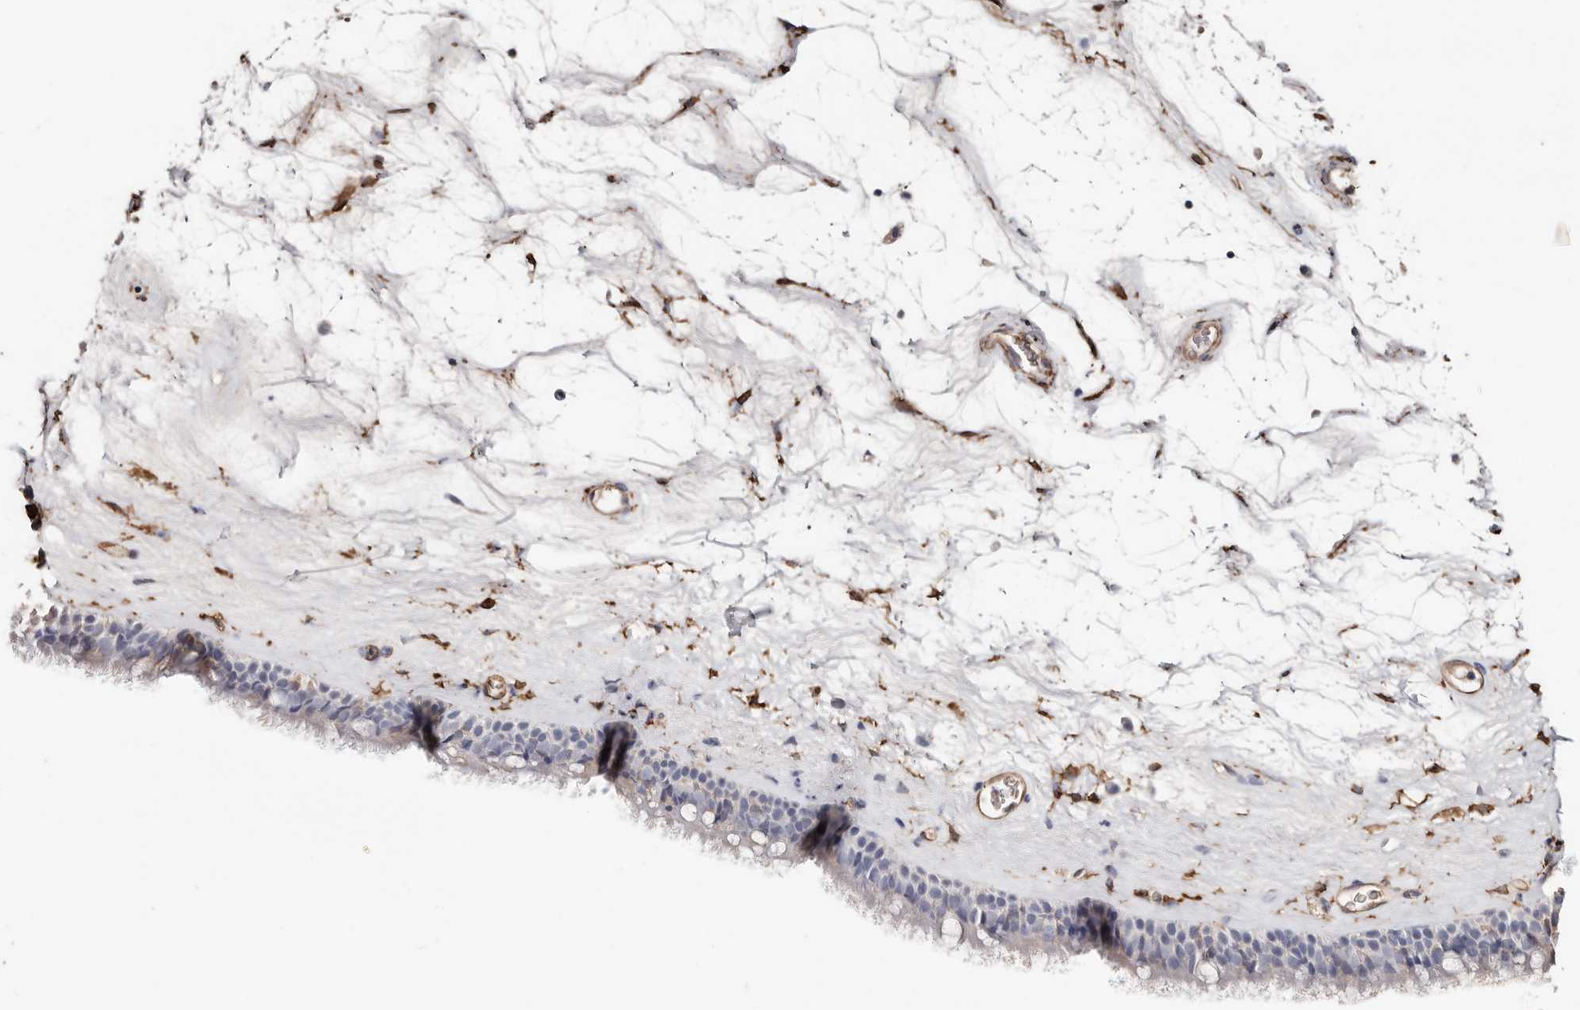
{"staining": {"intensity": "negative", "quantity": "none", "location": "none"}, "tissue": "nasopharynx", "cell_type": "Respiratory epithelial cells", "image_type": "normal", "snomed": [{"axis": "morphology", "description": "Normal tissue, NOS"}, {"axis": "topography", "description": "Nasopharynx"}], "caption": "High magnification brightfield microscopy of normal nasopharynx stained with DAB (brown) and counterstained with hematoxylin (blue): respiratory epithelial cells show no significant positivity.", "gene": "TGM2", "patient": {"sex": "male", "age": 64}}